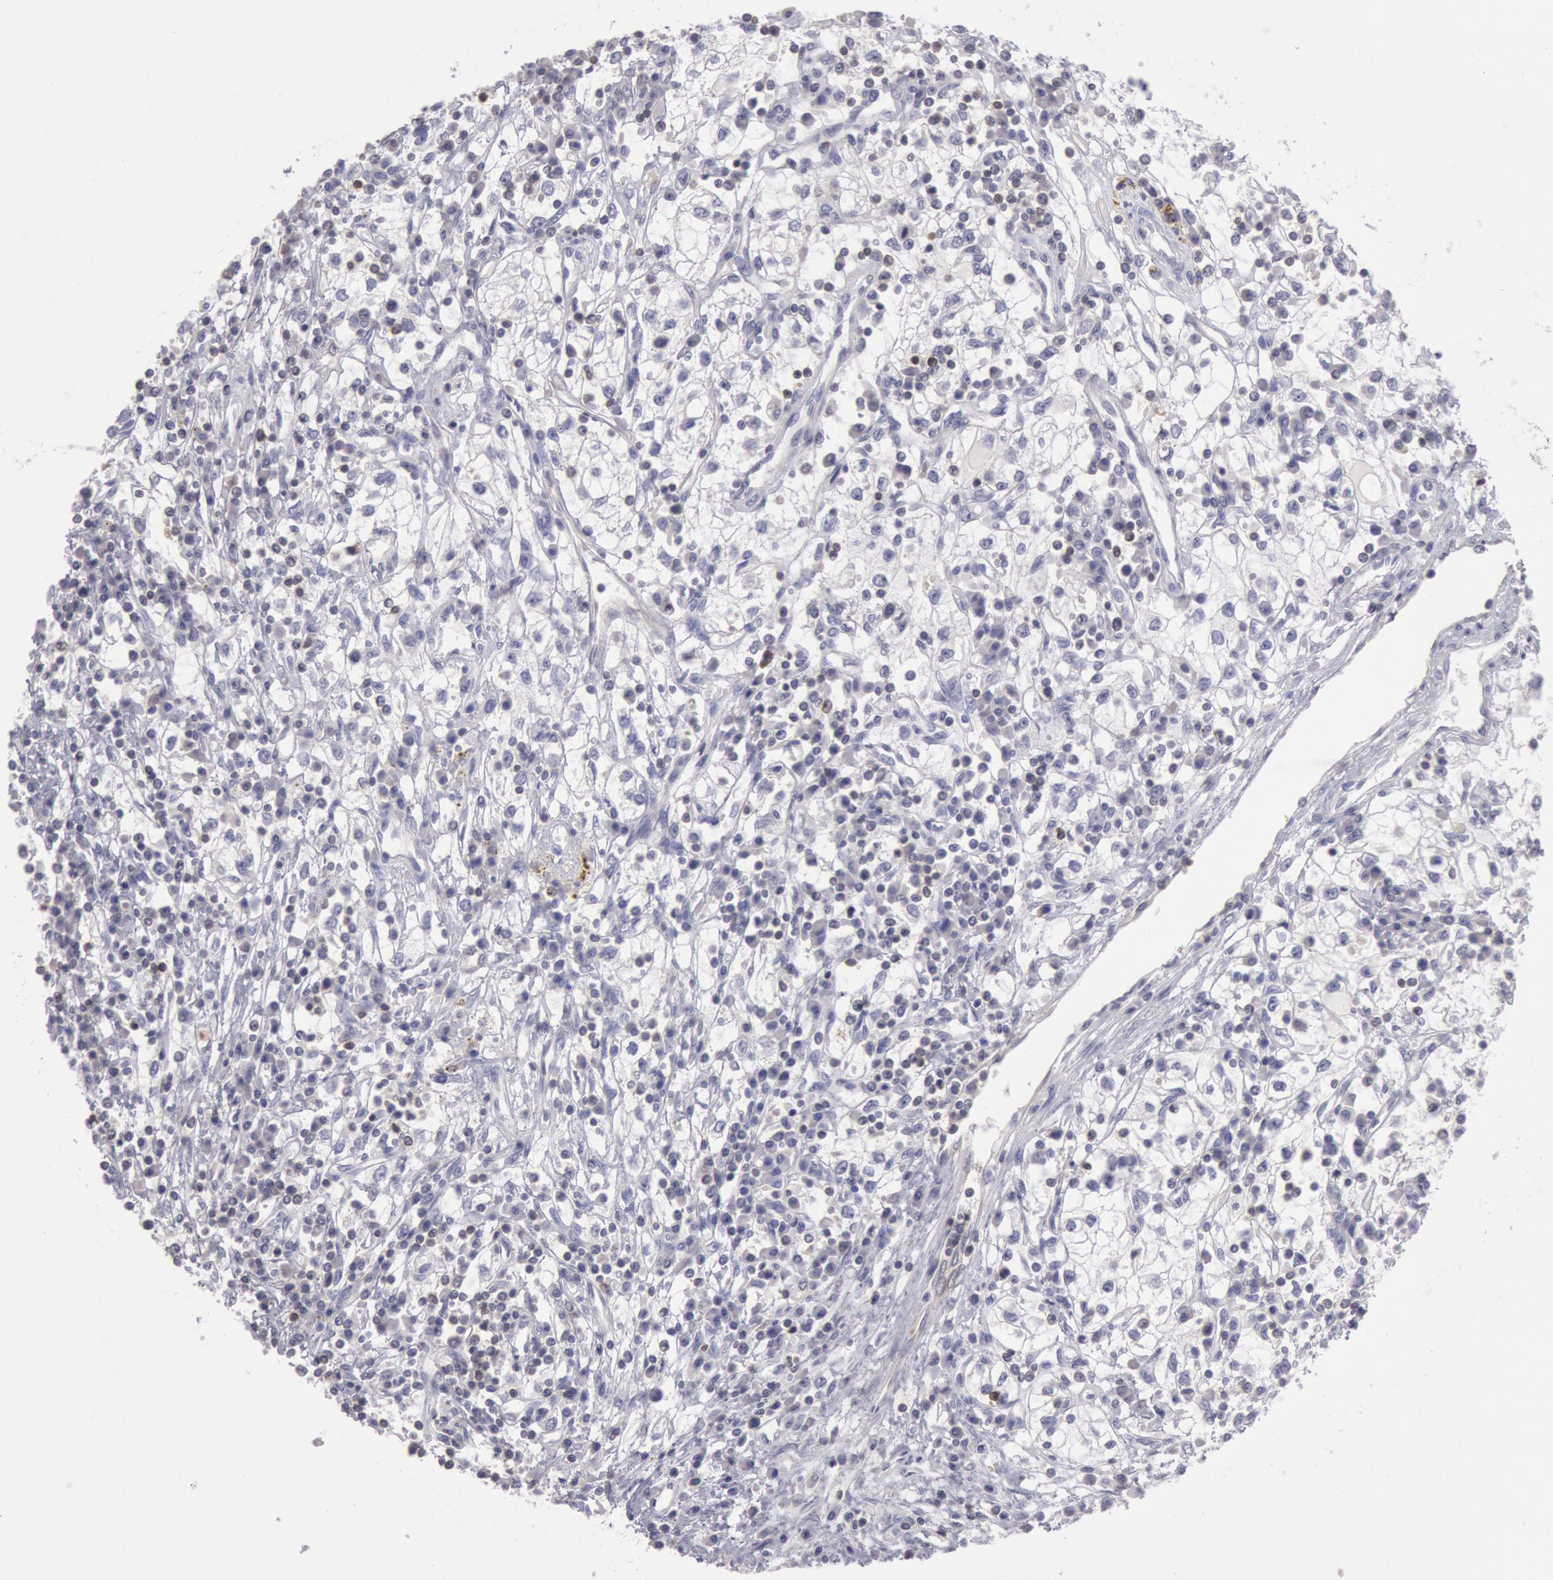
{"staining": {"intensity": "negative", "quantity": "none", "location": "none"}, "tissue": "renal cancer", "cell_type": "Tumor cells", "image_type": "cancer", "snomed": [{"axis": "morphology", "description": "Adenocarcinoma, NOS"}, {"axis": "topography", "description": "Kidney"}], "caption": "Immunohistochemistry of renal cancer exhibits no positivity in tumor cells.", "gene": "RAB27A", "patient": {"sex": "male", "age": 82}}